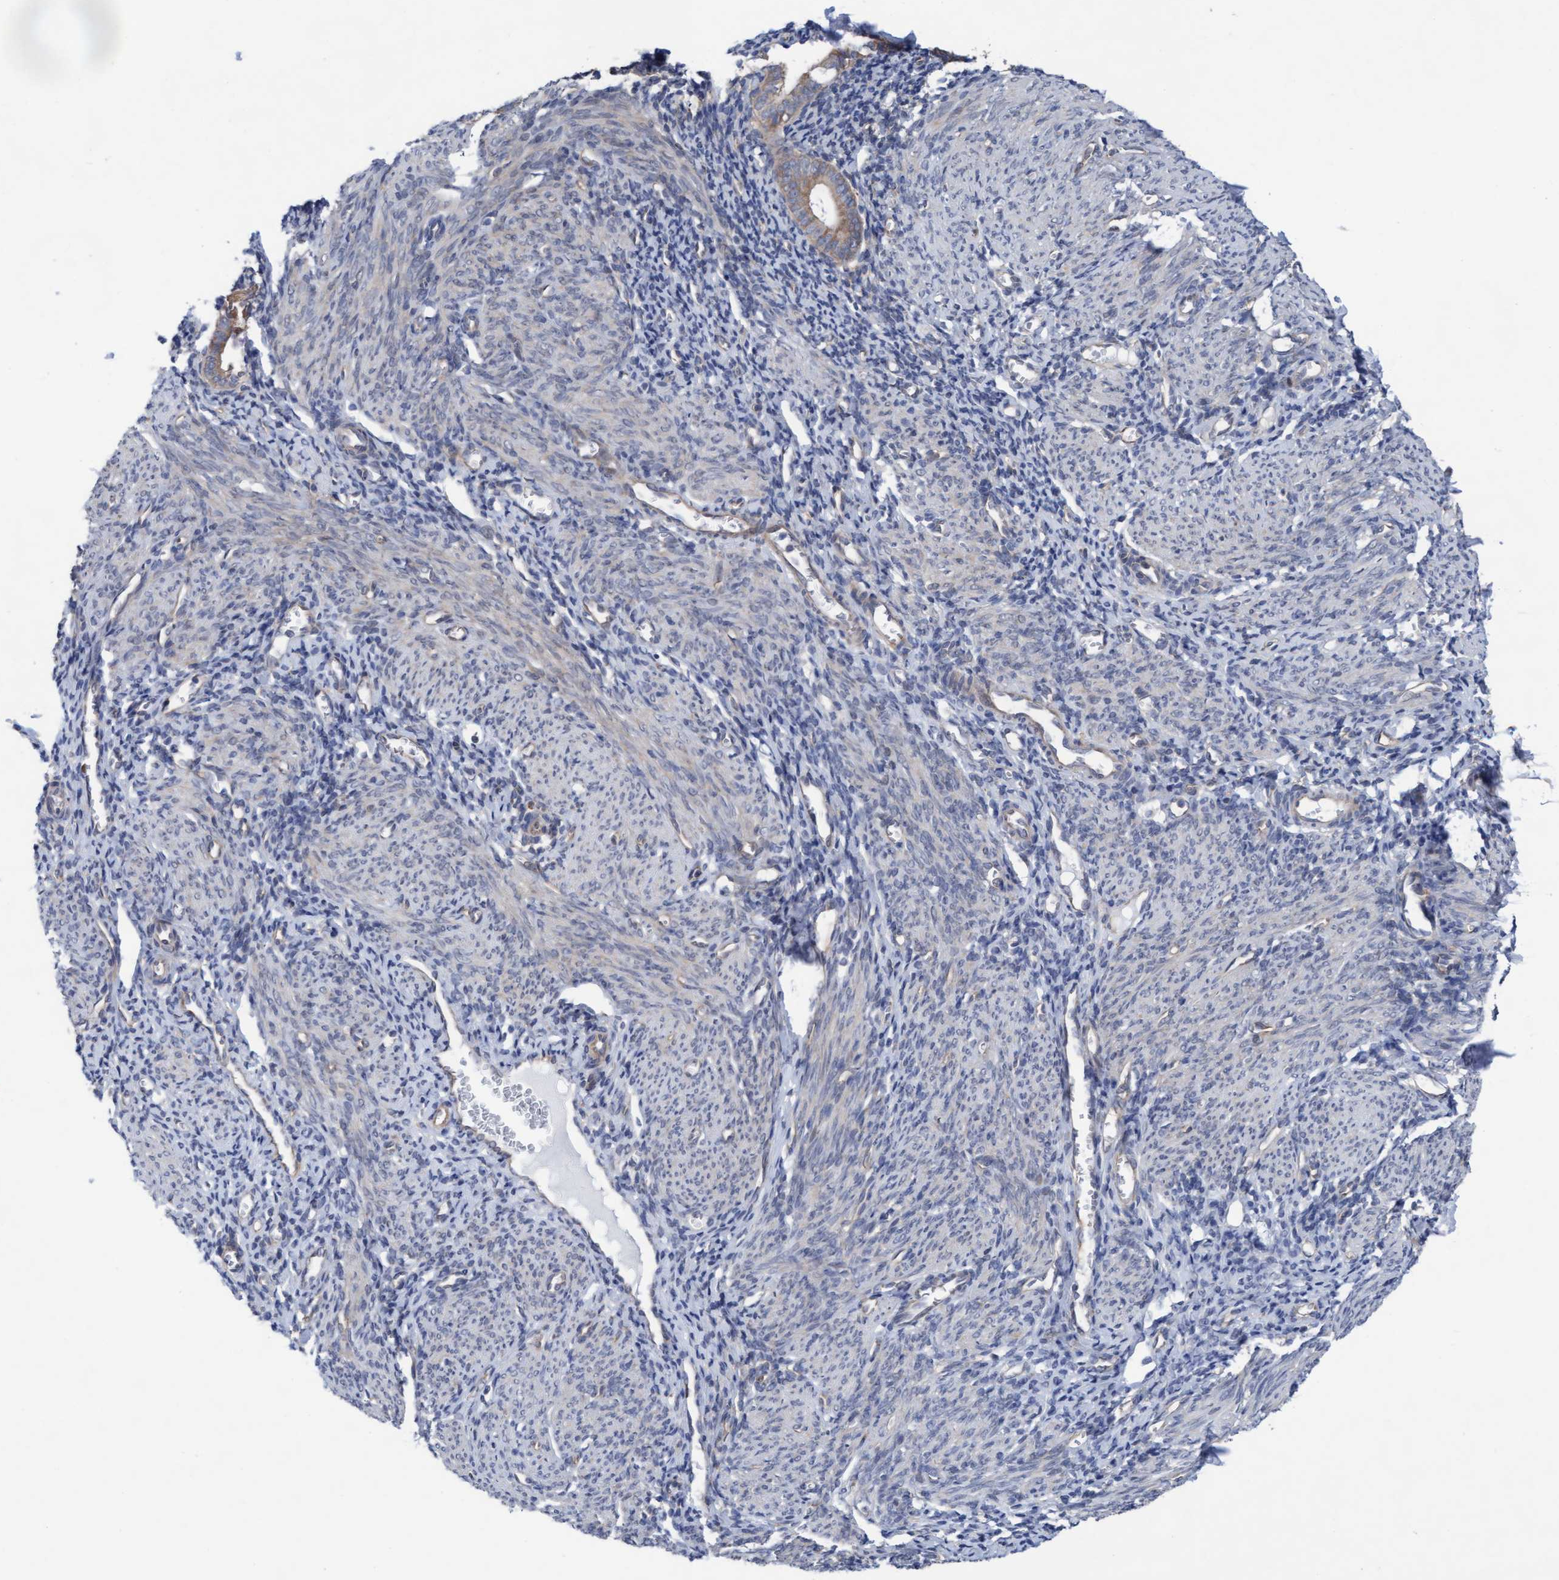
{"staining": {"intensity": "weak", "quantity": "25%-75%", "location": "cytoplasmic/membranous"}, "tissue": "endometrium", "cell_type": "Cells in endometrial stroma", "image_type": "normal", "snomed": [{"axis": "morphology", "description": "Normal tissue, NOS"}, {"axis": "morphology", "description": "Adenocarcinoma, NOS"}, {"axis": "topography", "description": "Endometrium"}], "caption": "The micrograph demonstrates staining of benign endometrium, revealing weak cytoplasmic/membranous protein expression (brown color) within cells in endometrial stroma. (DAB (3,3'-diaminobenzidine) IHC, brown staining for protein, blue staining for nuclei).", "gene": "PLCD1", "patient": {"sex": "female", "age": 57}}